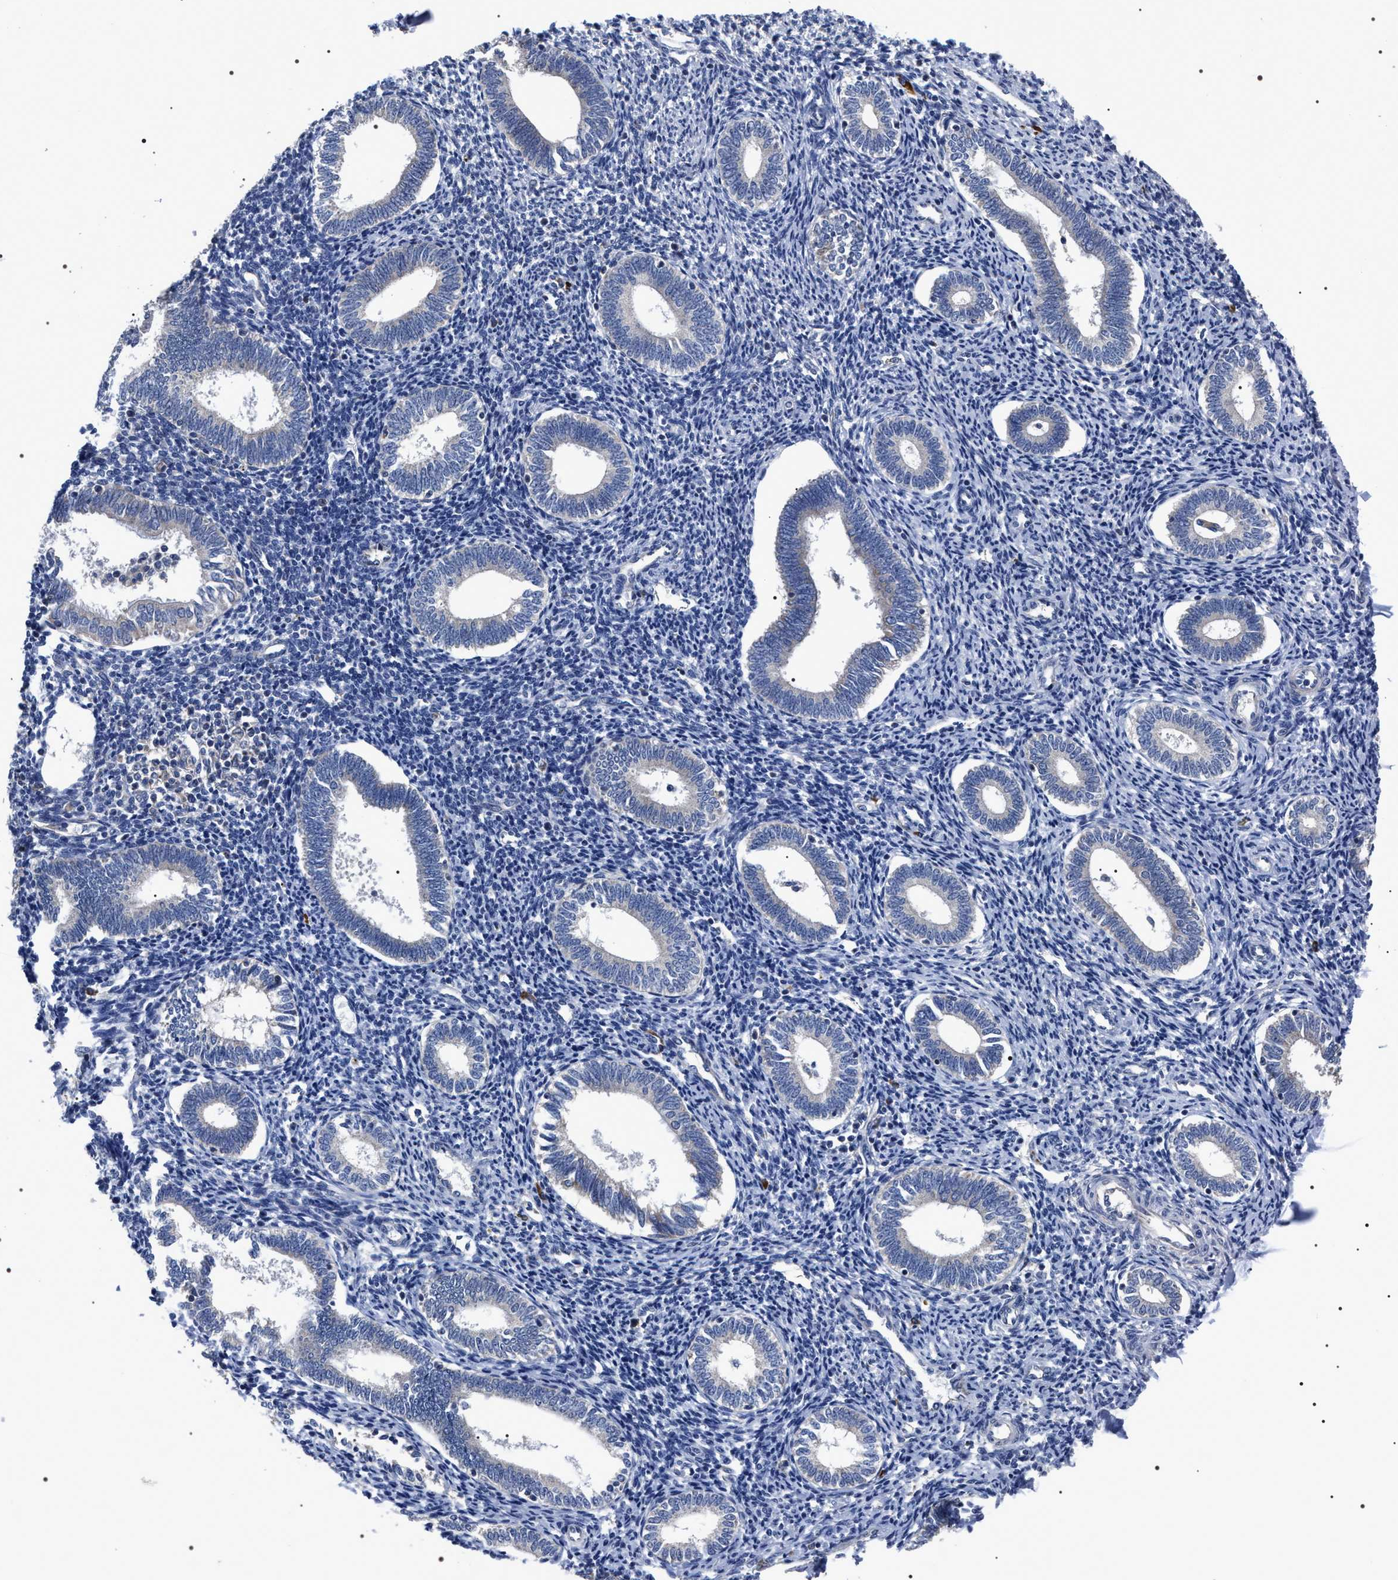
{"staining": {"intensity": "negative", "quantity": "none", "location": "none"}, "tissue": "endometrium", "cell_type": "Cells in endometrial stroma", "image_type": "normal", "snomed": [{"axis": "morphology", "description": "Normal tissue, NOS"}, {"axis": "topography", "description": "Endometrium"}], "caption": "IHC of unremarkable endometrium reveals no staining in cells in endometrial stroma. (DAB (3,3'-diaminobenzidine) immunohistochemistry (IHC), high magnification).", "gene": "MIS18A", "patient": {"sex": "female", "age": 41}}